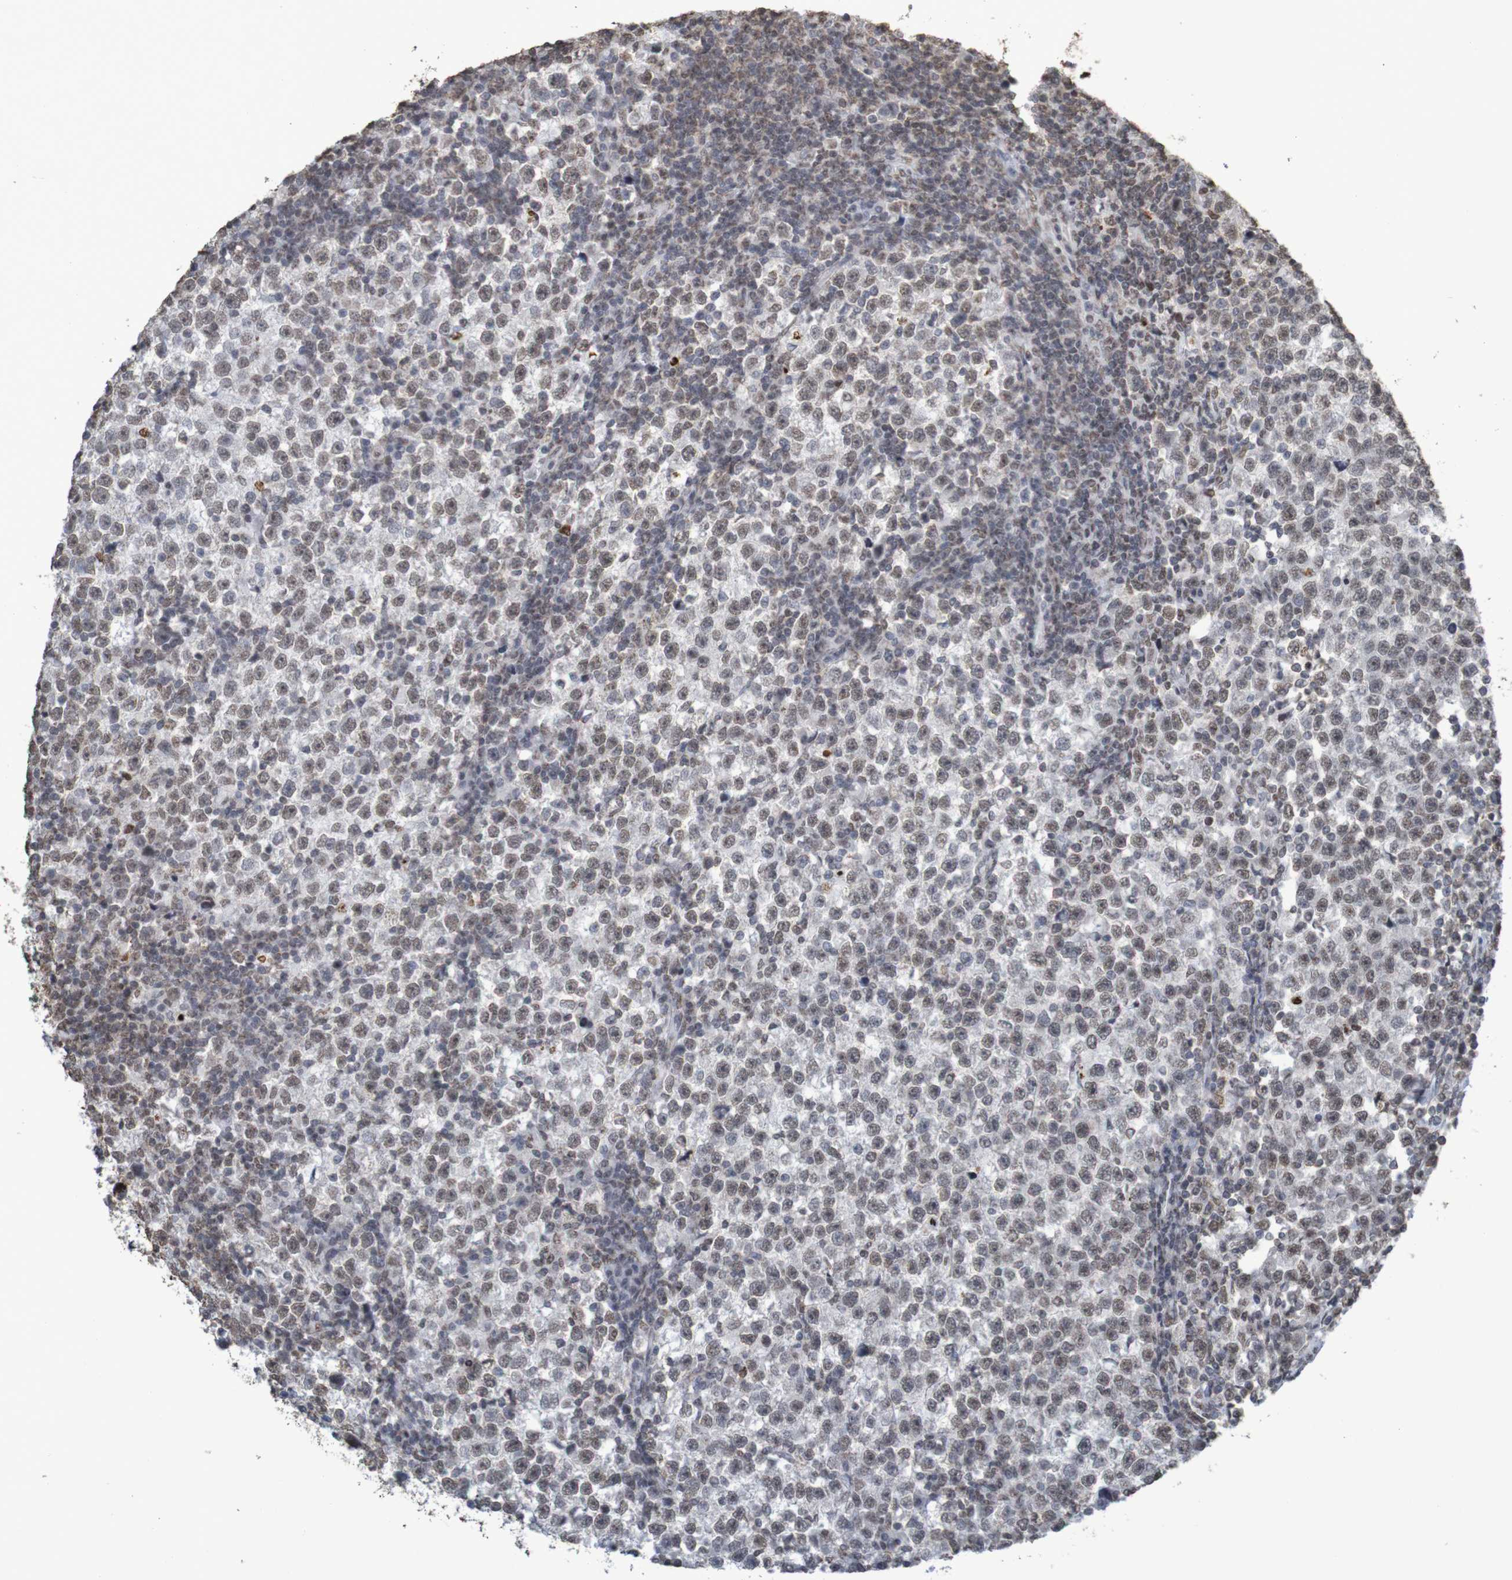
{"staining": {"intensity": "weak", "quantity": ">75%", "location": "nuclear"}, "tissue": "testis cancer", "cell_type": "Tumor cells", "image_type": "cancer", "snomed": [{"axis": "morphology", "description": "Seminoma, NOS"}, {"axis": "topography", "description": "Testis"}], "caption": "Immunohistochemical staining of testis cancer shows low levels of weak nuclear positivity in about >75% of tumor cells. (IHC, brightfield microscopy, high magnification).", "gene": "GFI1", "patient": {"sex": "male", "age": 43}}